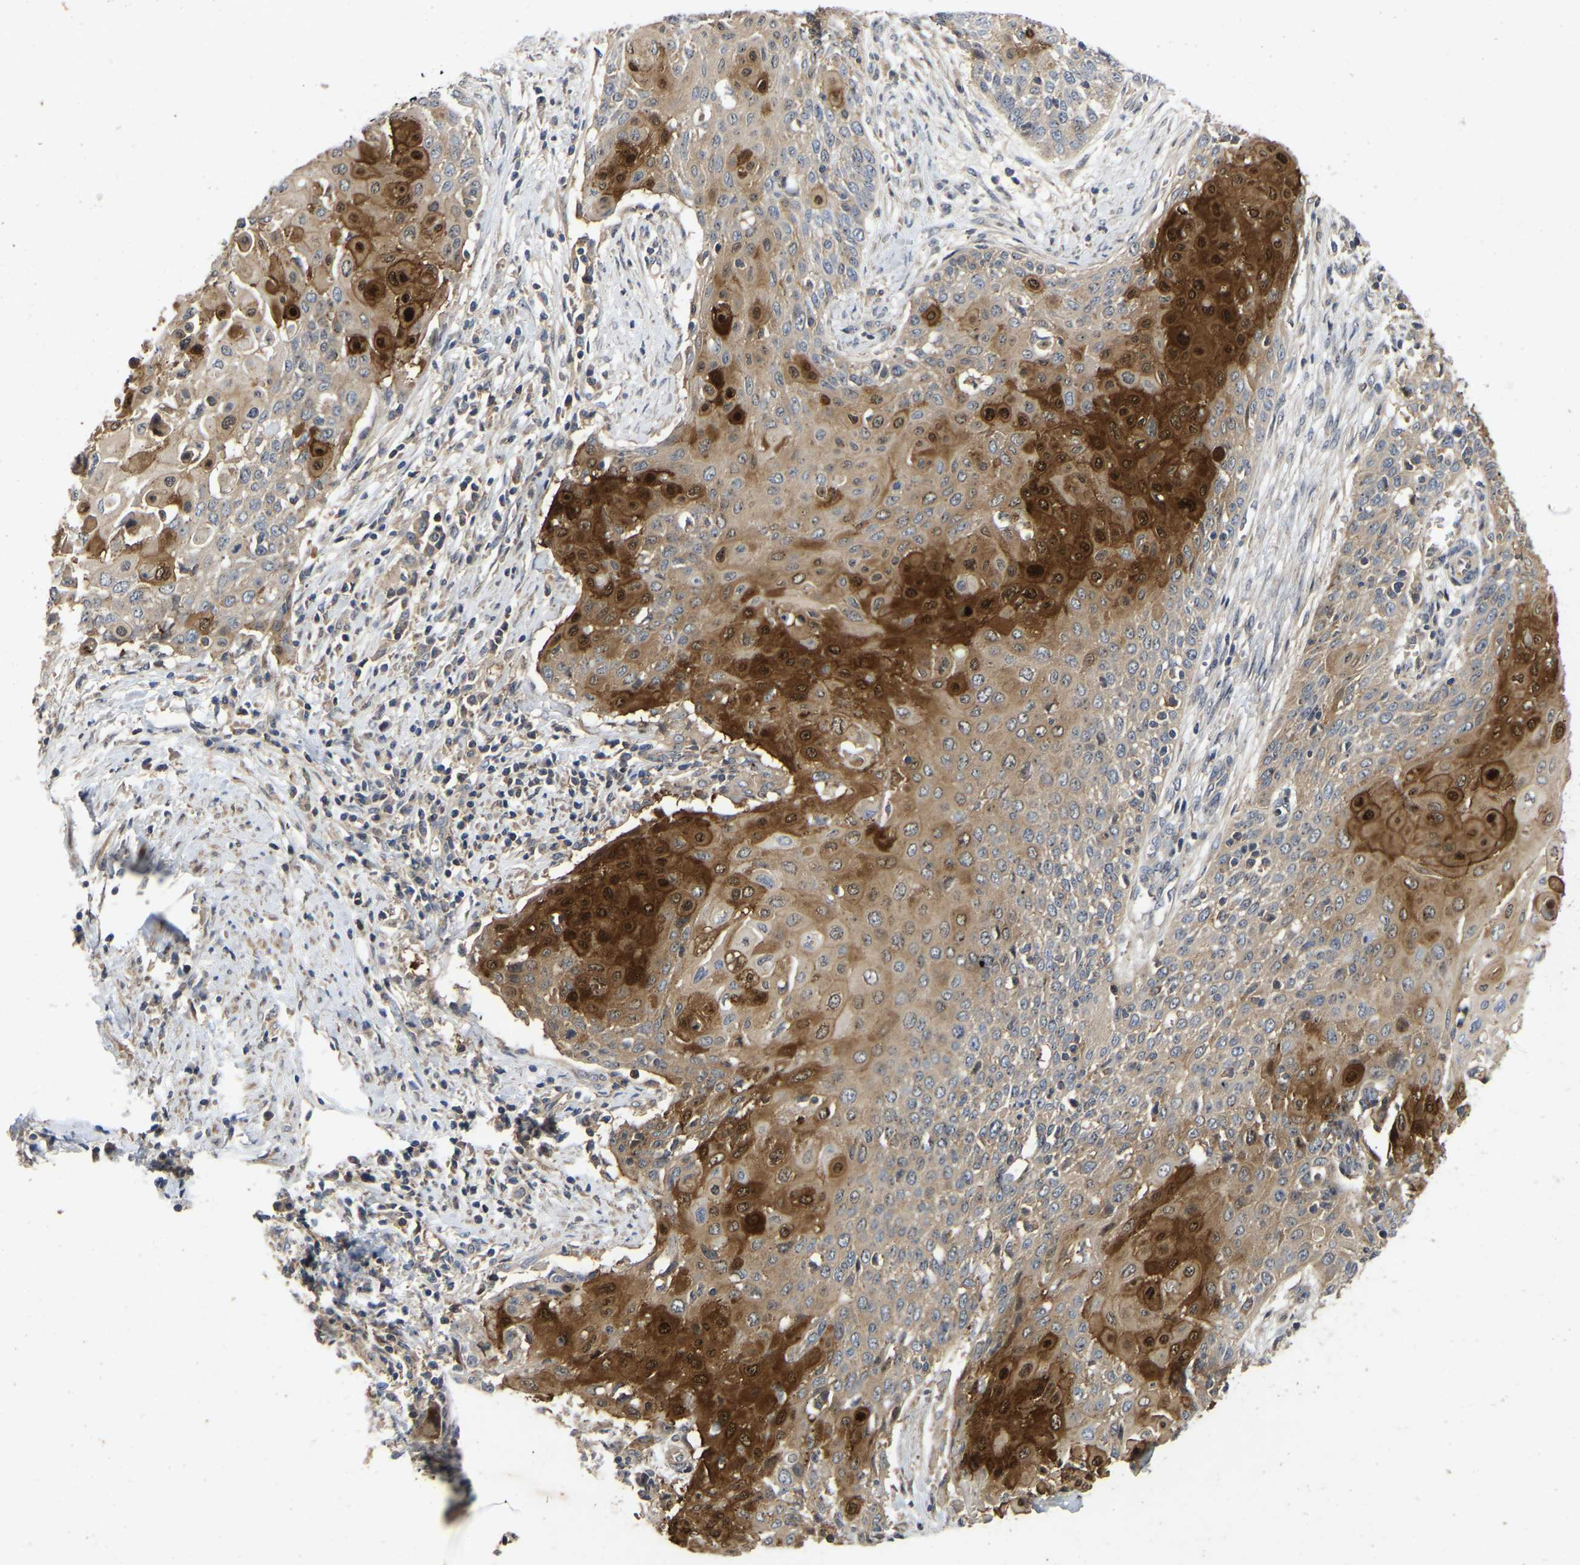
{"staining": {"intensity": "strong", "quantity": "25%-75%", "location": "cytoplasmic/membranous,nuclear"}, "tissue": "cervical cancer", "cell_type": "Tumor cells", "image_type": "cancer", "snomed": [{"axis": "morphology", "description": "Squamous cell carcinoma, NOS"}, {"axis": "topography", "description": "Cervix"}], "caption": "Immunohistochemistry of cervical cancer shows high levels of strong cytoplasmic/membranous and nuclear staining in approximately 25%-75% of tumor cells.", "gene": "PRDM14", "patient": {"sex": "female", "age": 39}}